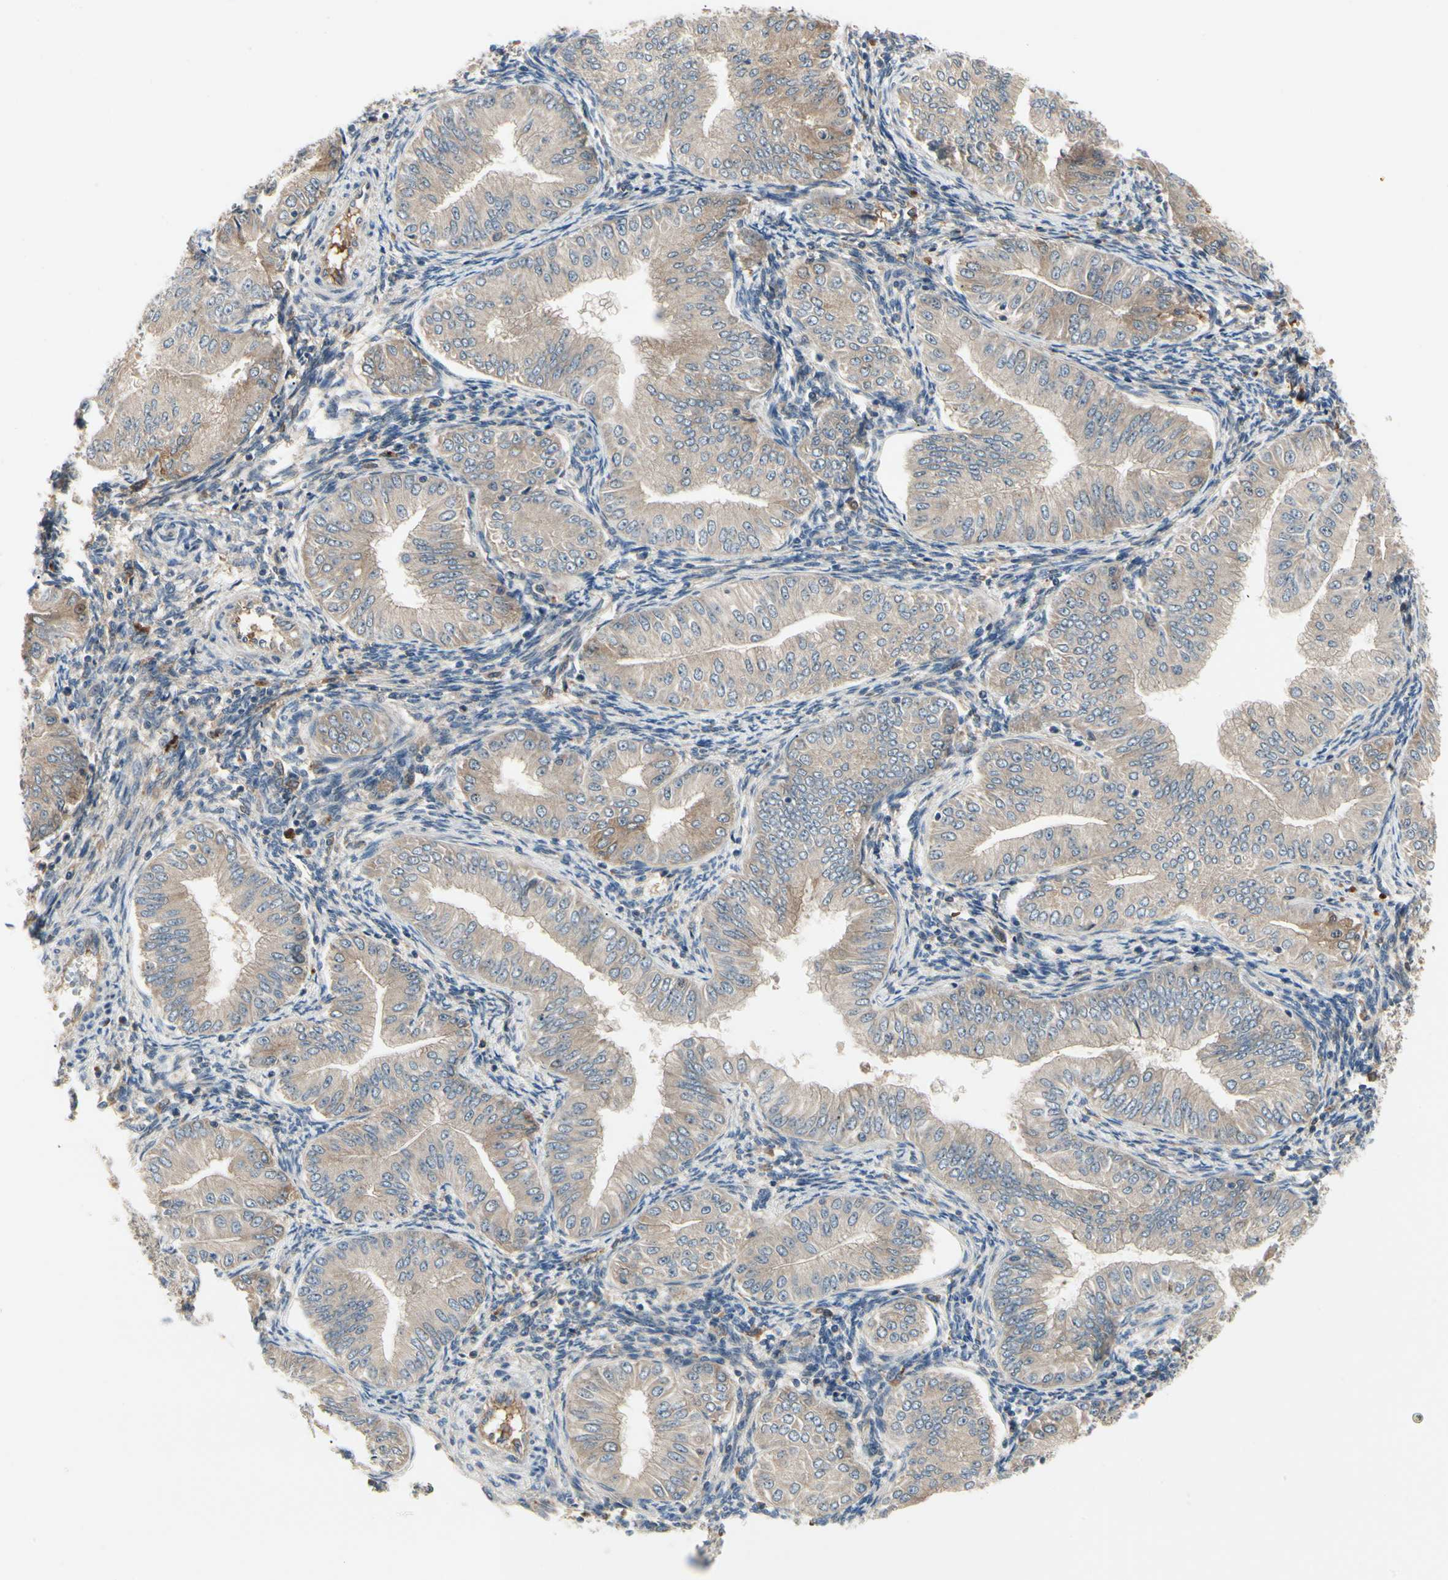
{"staining": {"intensity": "moderate", "quantity": ">75%", "location": "cytoplasmic/membranous"}, "tissue": "endometrial cancer", "cell_type": "Tumor cells", "image_type": "cancer", "snomed": [{"axis": "morphology", "description": "Normal tissue, NOS"}, {"axis": "morphology", "description": "Adenocarcinoma, NOS"}, {"axis": "topography", "description": "Endometrium"}], "caption": "A medium amount of moderate cytoplasmic/membranous positivity is appreciated in about >75% of tumor cells in endometrial cancer (adenocarcinoma) tissue.", "gene": "RNF14", "patient": {"sex": "female", "age": 53}}